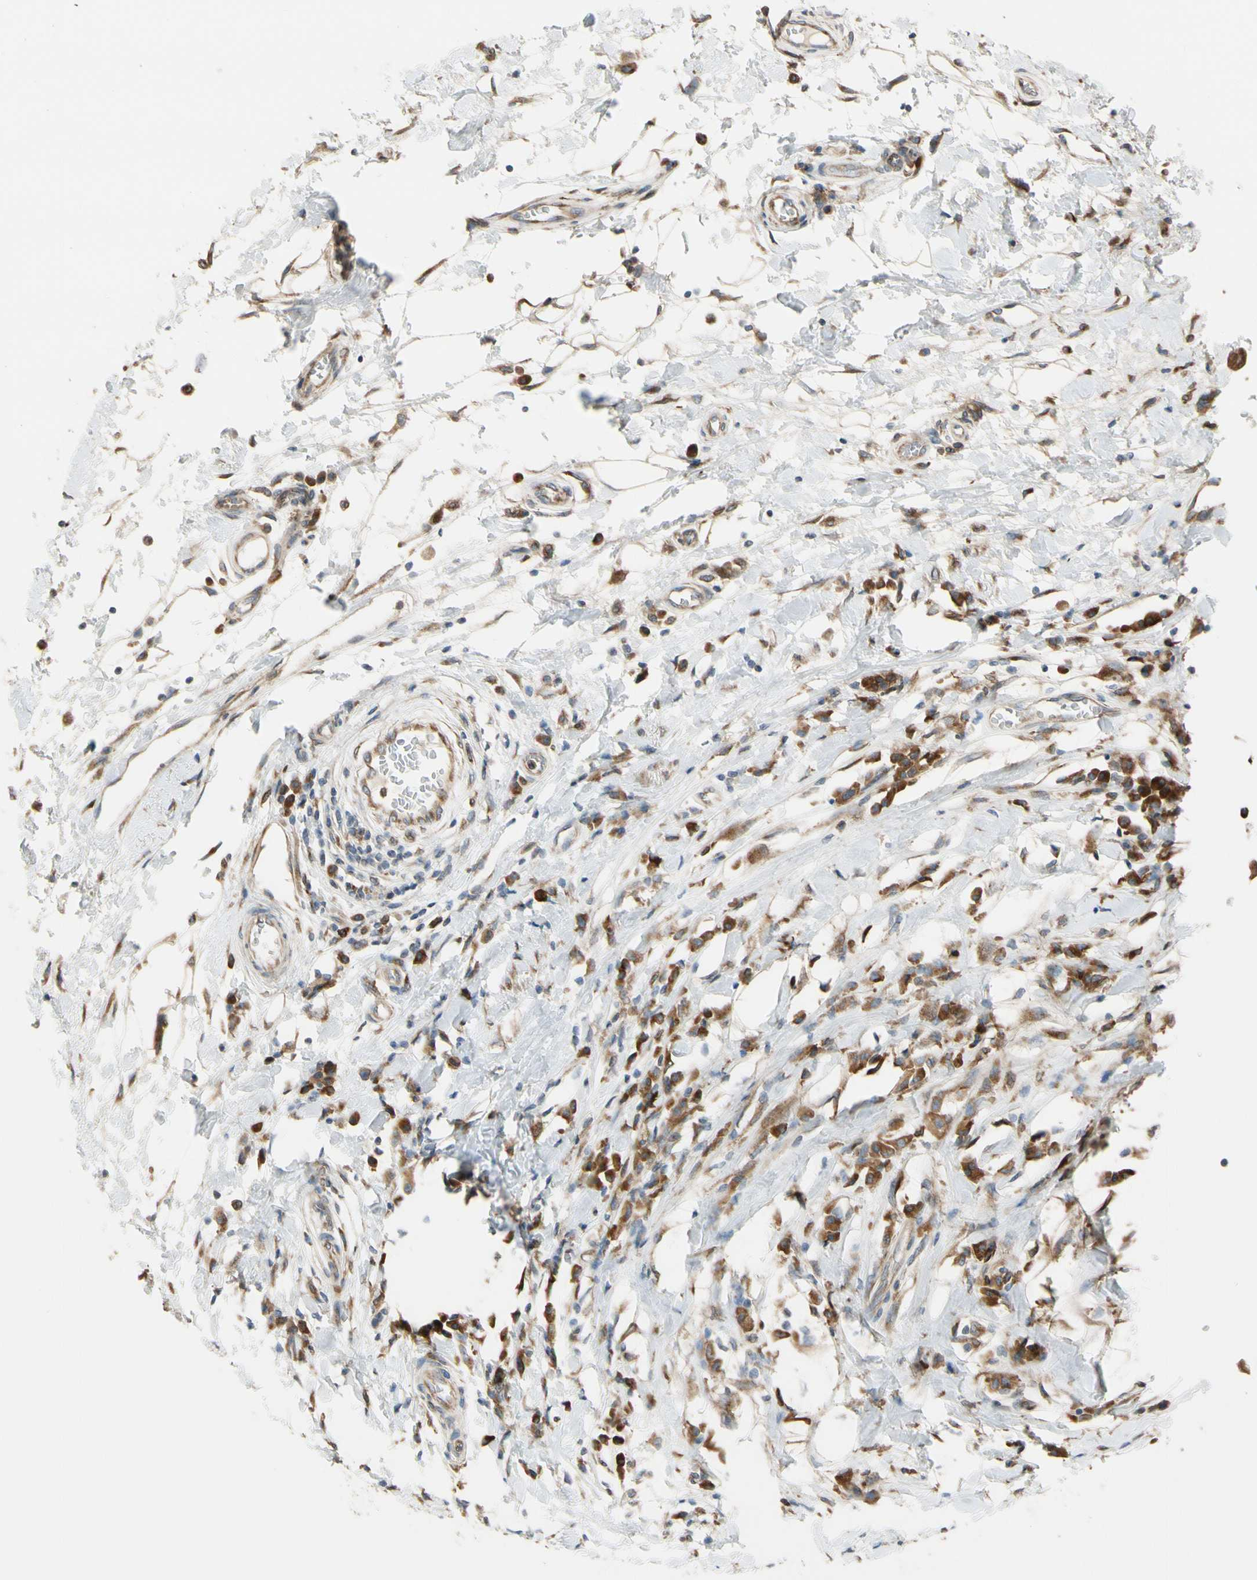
{"staining": {"intensity": "moderate", "quantity": ">75%", "location": "cytoplasmic/membranous"}, "tissue": "breast cancer", "cell_type": "Tumor cells", "image_type": "cancer", "snomed": [{"axis": "morphology", "description": "Duct carcinoma"}, {"axis": "topography", "description": "Breast"}], "caption": "Human breast intraductal carcinoma stained with a protein marker shows moderate staining in tumor cells.", "gene": "CLCC1", "patient": {"sex": "female", "age": 27}}